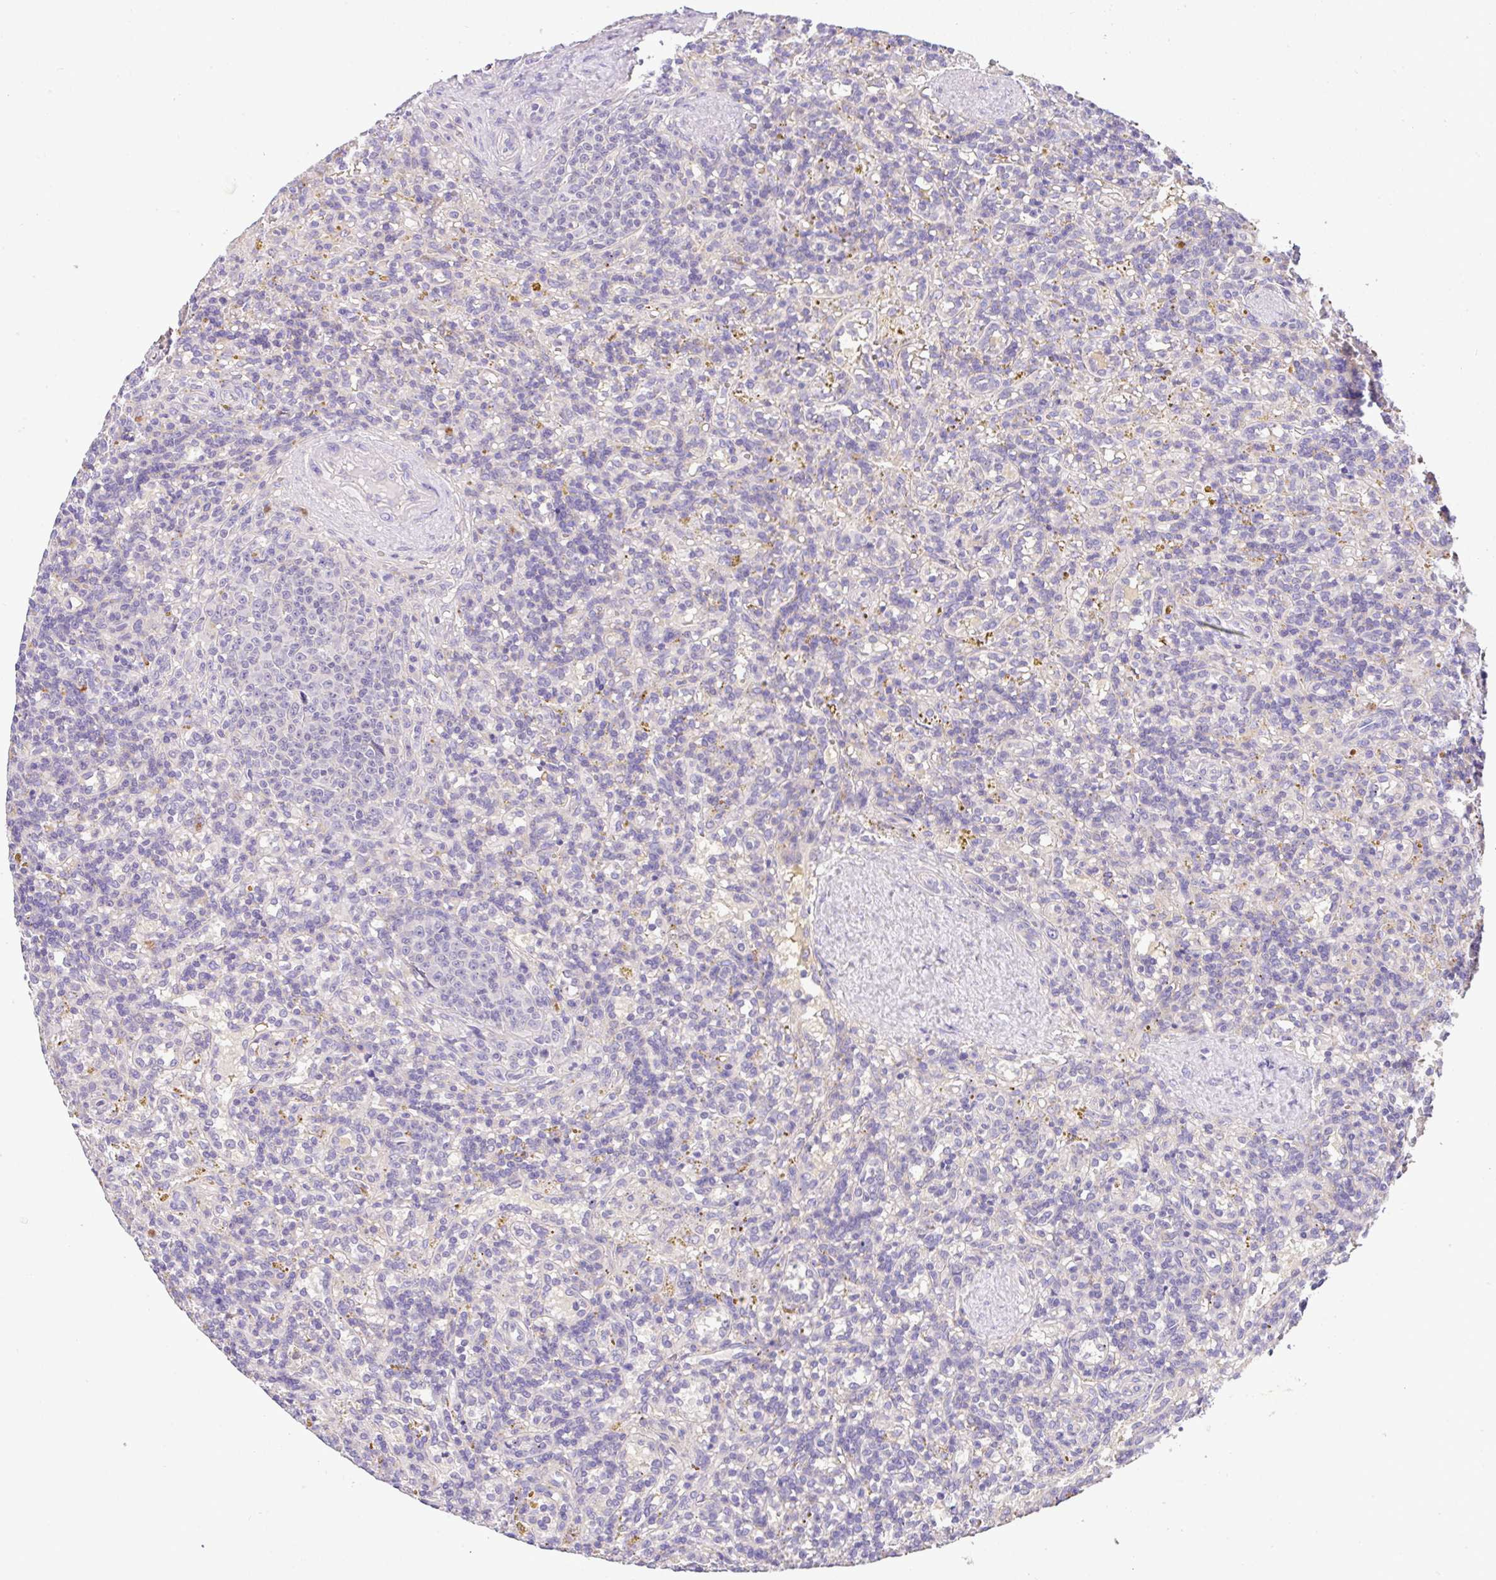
{"staining": {"intensity": "negative", "quantity": "none", "location": "none"}, "tissue": "lymphoma", "cell_type": "Tumor cells", "image_type": "cancer", "snomed": [{"axis": "morphology", "description": "Malignant lymphoma, non-Hodgkin's type, Low grade"}, {"axis": "topography", "description": "Spleen"}], "caption": "Immunohistochemistry micrograph of human lymphoma stained for a protein (brown), which shows no expression in tumor cells. The staining was performed using DAB (3,3'-diaminobenzidine) to visualize the protein expression in brown, while the nuclei were stained in blue with hematoxylin (Magnification: 20x).", "gene": "EPN3", "patient": {"sex": "male", "age": 67}}